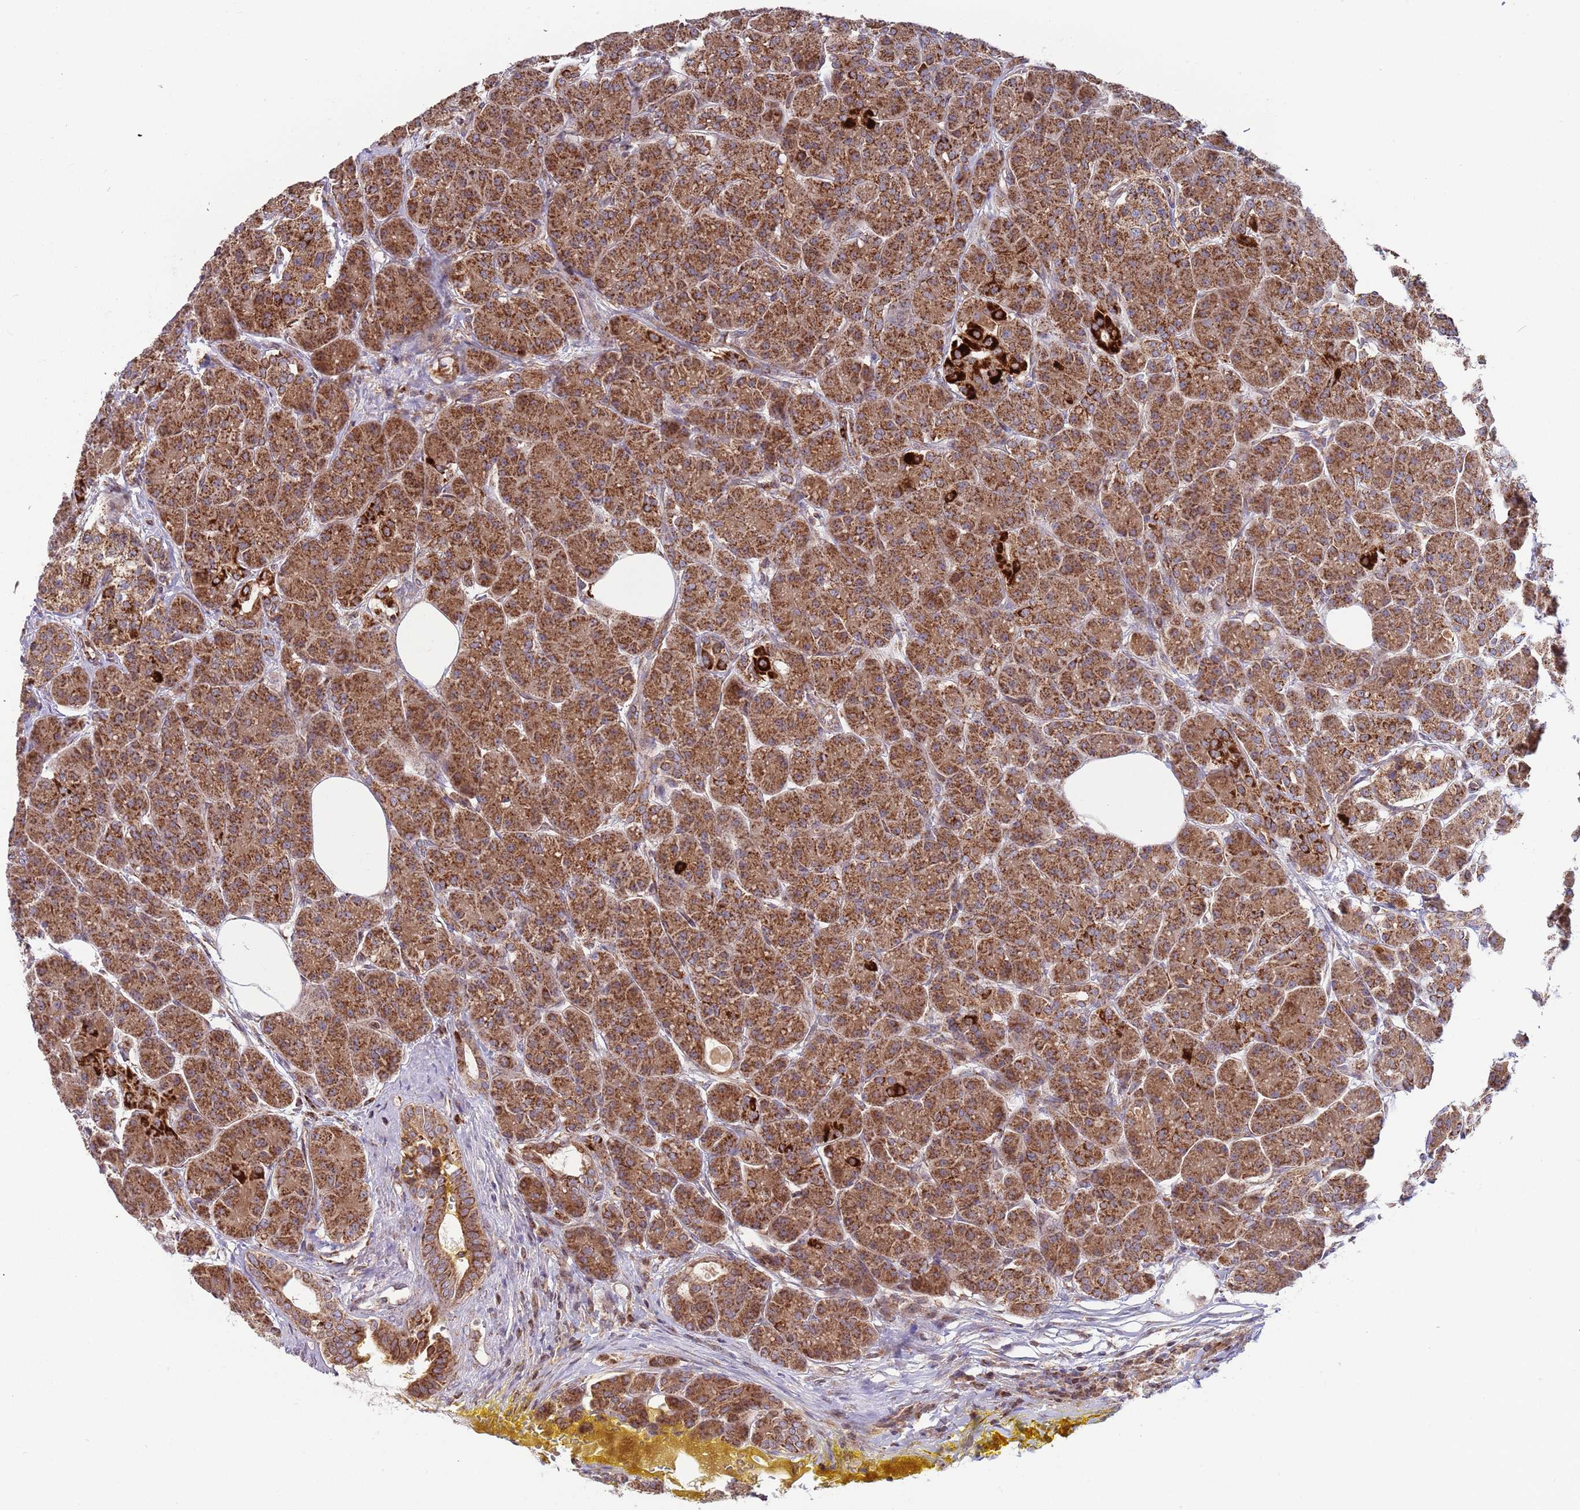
{"staining": {"intensity": "strong", "quantity": ">75%", "location": "cytoplasmic/membranous"}, "tissue": "pancreas", "cell_type": "Exocrine glandular cells", "image_type": "normal", "snomed": [{"axis": "morphology", "description": "Normal tissue, NOS"}, {"axis": "topography", "description": "Pancreas"}], "caption": "Immunohistochemical staining of benign human pancreas exhibits high levels of strong cytoplasmic/membranous staining in approximately >75% of exocrine glandular cells.", "gene": "ATP5PD", "patient": {"sex": "male", "age": 63}}